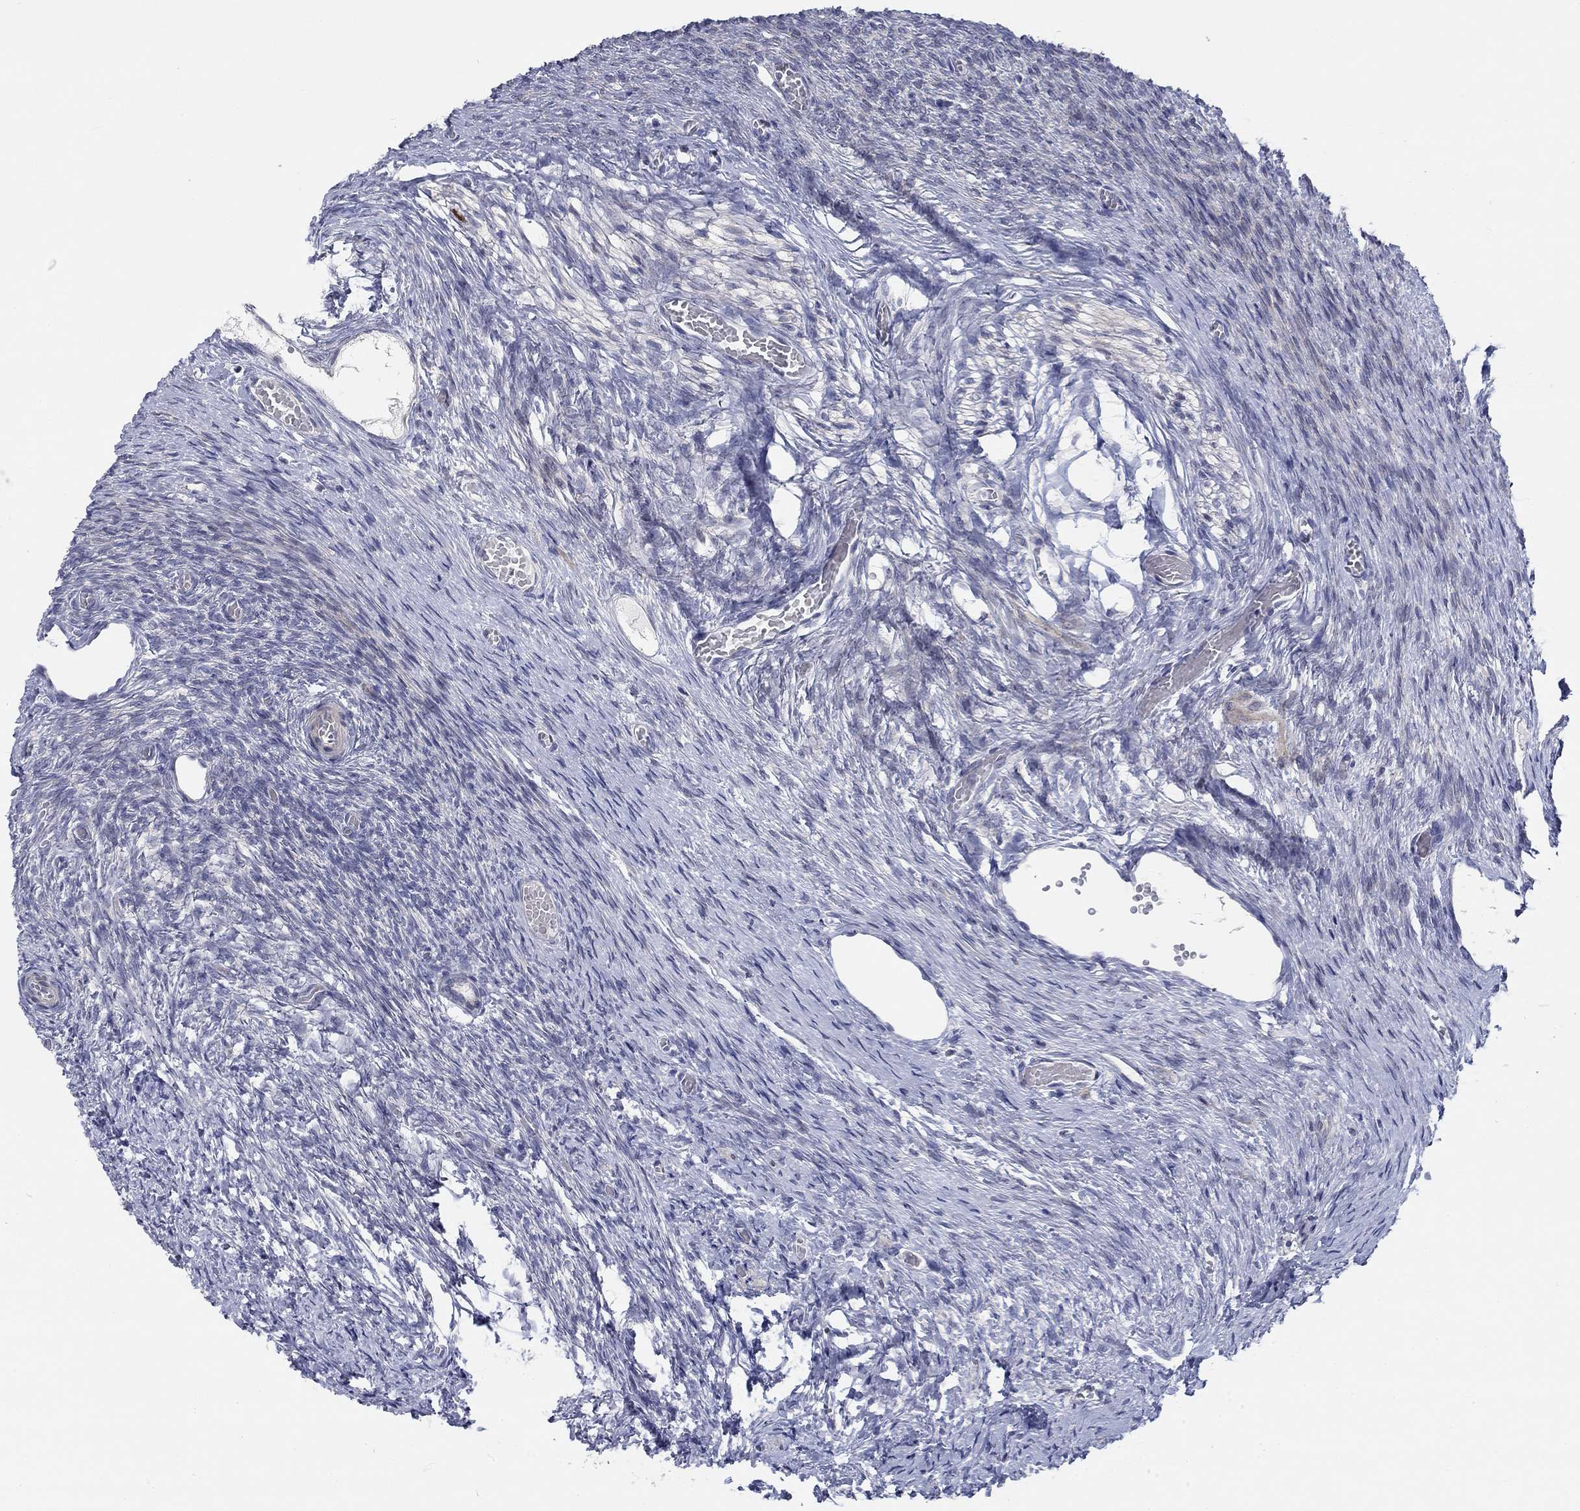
{"staining": {"intensity": "moderate", "quantity": "<25%", "location": "cytoplasmic/membranous"}, "tissue": "ovary", "cell_type": "Follicle cells", "image_type": "normal", "snomed": [{"axis": "morphology", "description": "Normal tissue, NOS"}, {"axis": "topography", "description": "Ovary"}], "caption": "Immunohistochemistry (IHC) (DAB) staining of normal human ovary exhibits moderate cytoplasmic/membranous protein staining in approximately <25% of follicle cells.", "gene": "PRC1", "patient": {"sex": "female", "age": 27}}